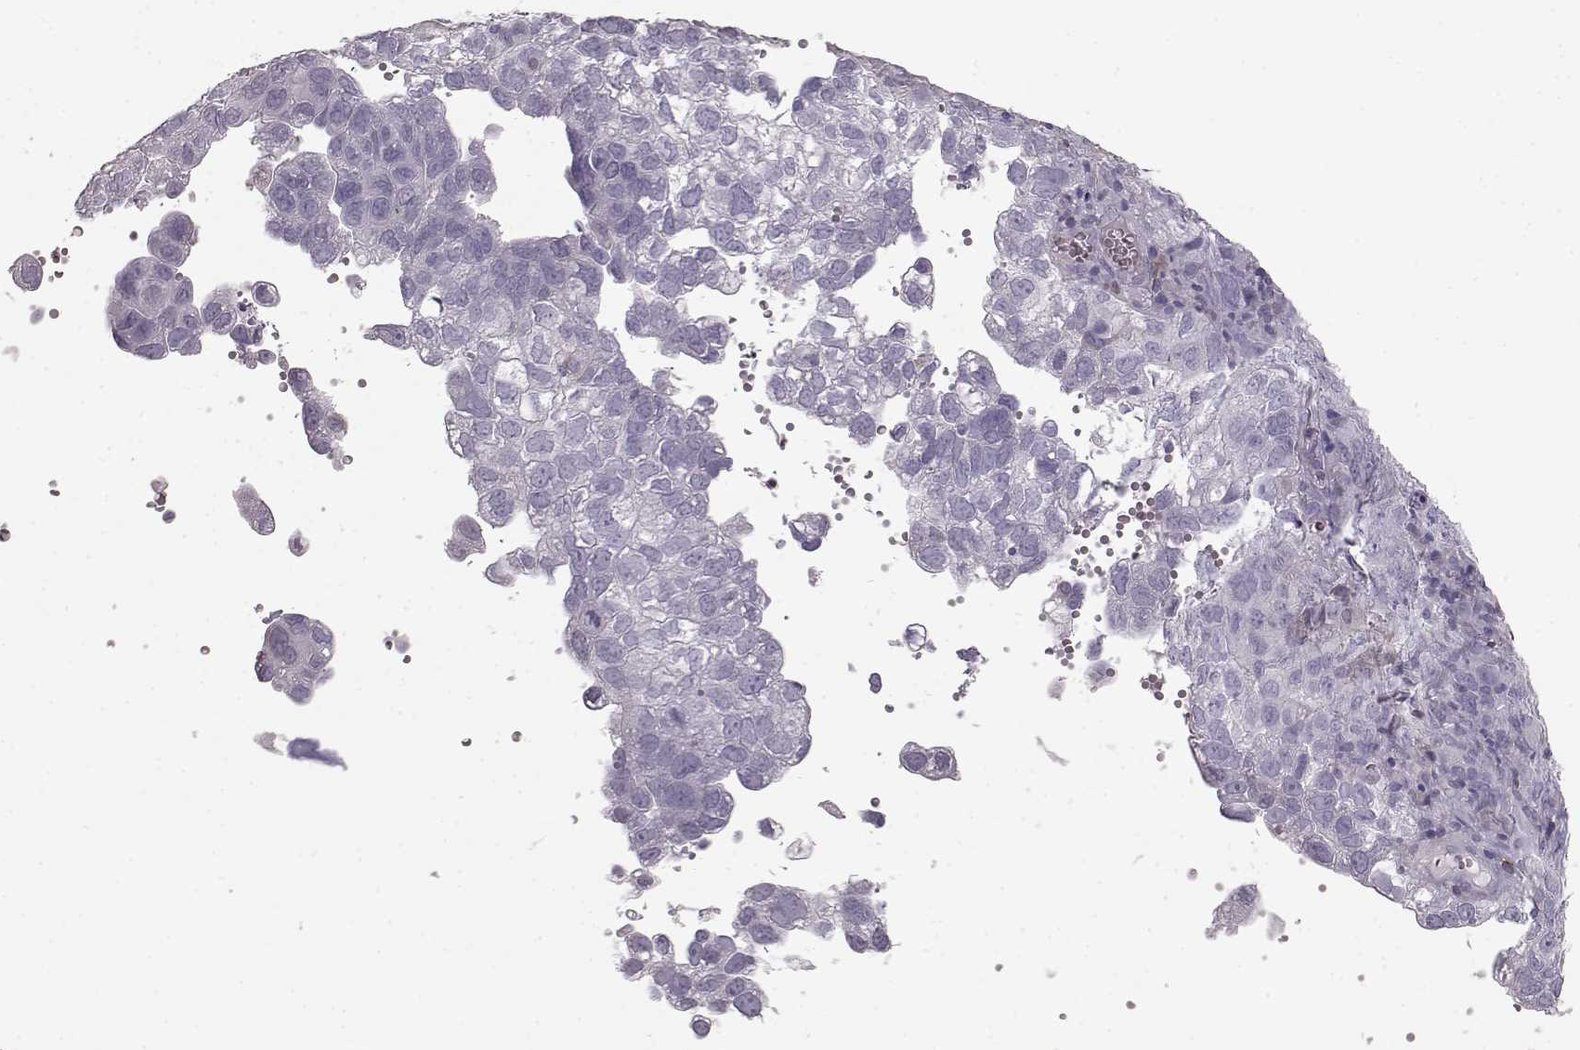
{"staining": {"intensity": "negative", "quantity": "none", "location": "none"}, "tissue": "cervical cancer", "cell_type": "Tumor cells", "image_type": "cancer", "snomed": [{"axis": "morphology", "description": "Squamous cell carcinoma, NOS"}, {"axis": "topography", "description": "Cervix"}], "caption": "There is no significant staining in tumor cells of cervical cancer. Nuclei are stained in blue.", "gene": "ELOVL5", "patient": {"sex": "female", "age": 55}}